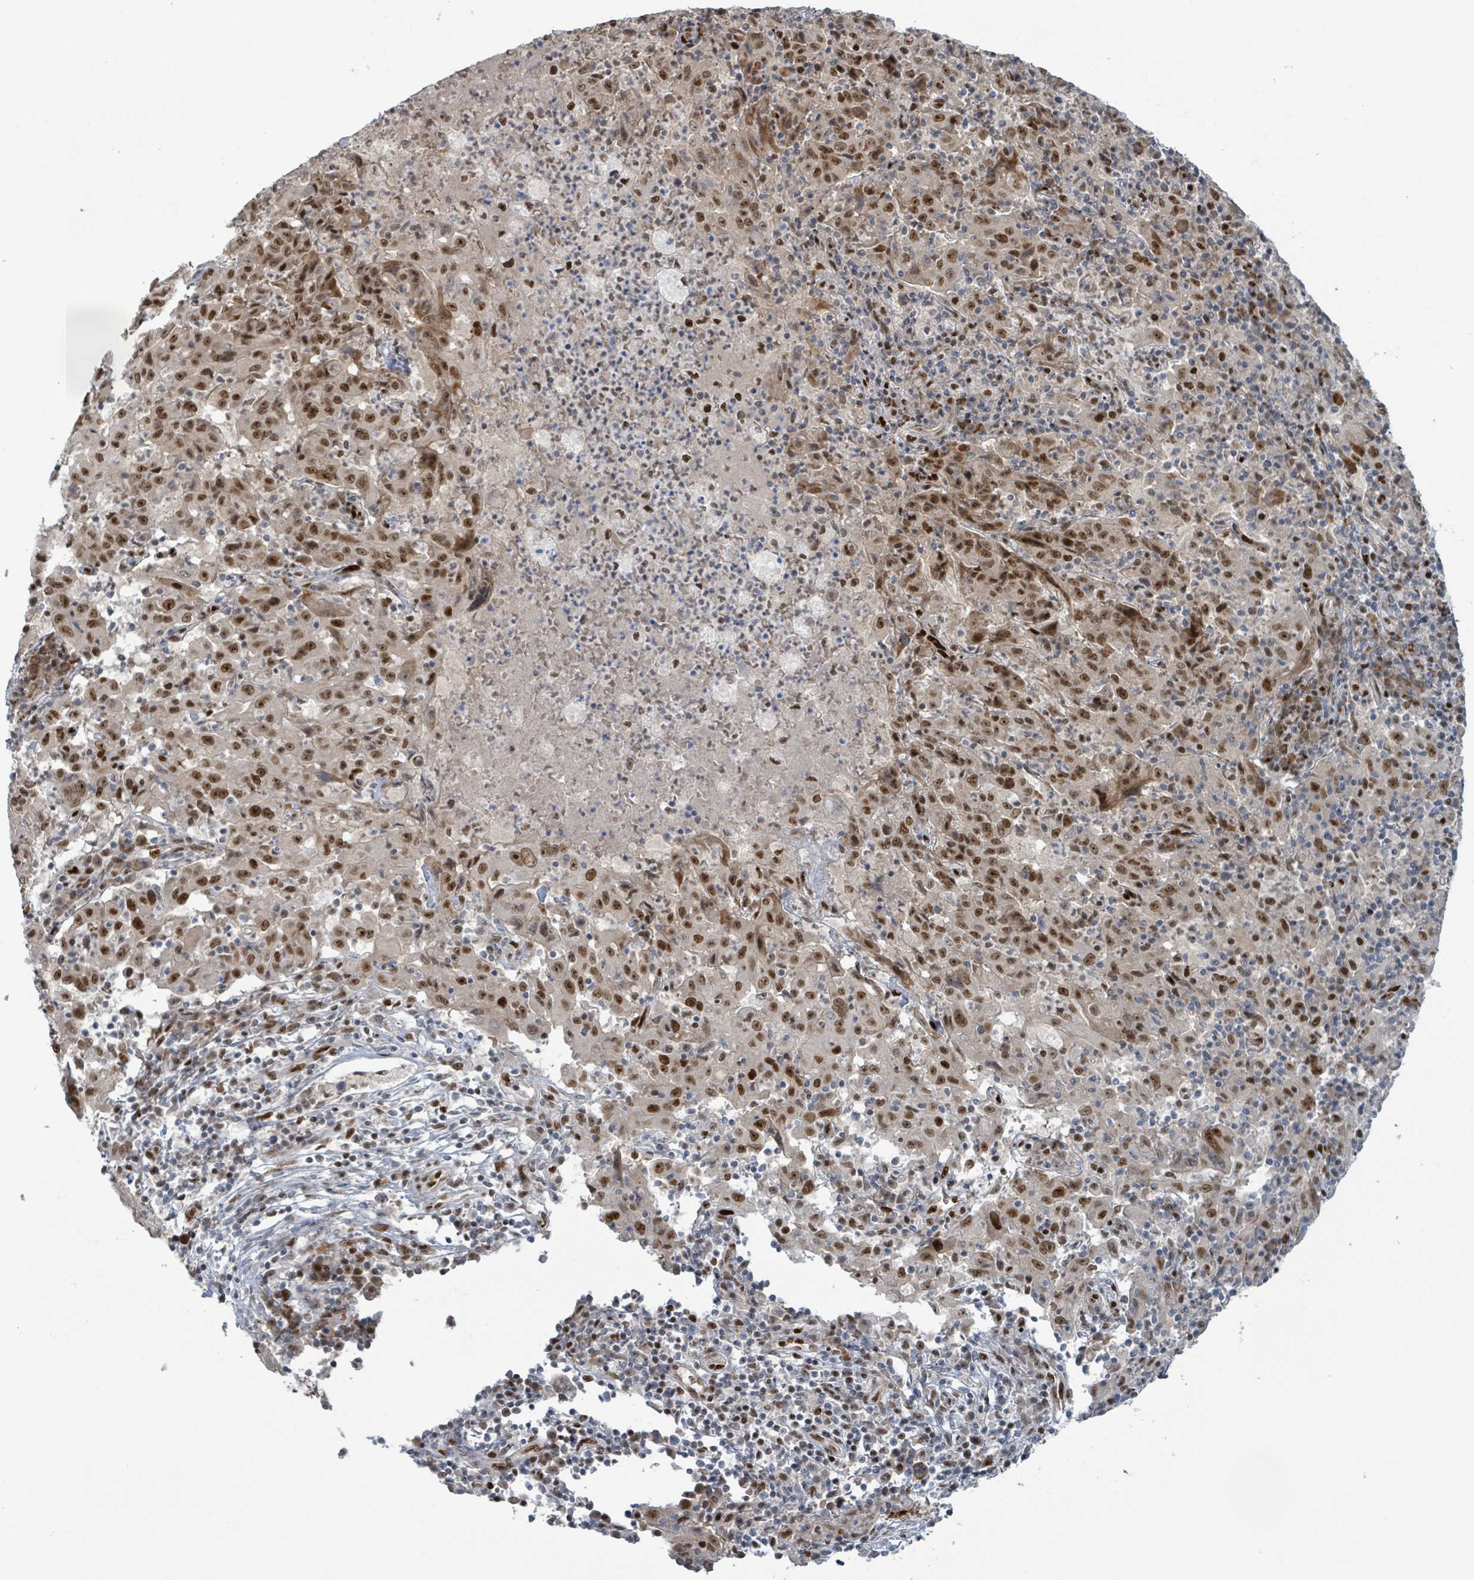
{"staining": {"intensity": "moderate", "quantity": ">75%", "location": "nuclear"}, "tissue": "pancreatic cancer", "cell_type": "Tumor cells", "image_type": "cancer", "snomed": [{"axis": "morphology", "description": "Adenocarcinoma, NOS"}, {"axis": "topography", "description": "Pancreas"}], "caption": "Human pancreatic adenocarcinoma stained with a brown dye demonstrates moderate nuclear positive expression in about >75% of tumor cells.", "gene": "KLF3", "patient": {"sex": "male", "age": 63}}